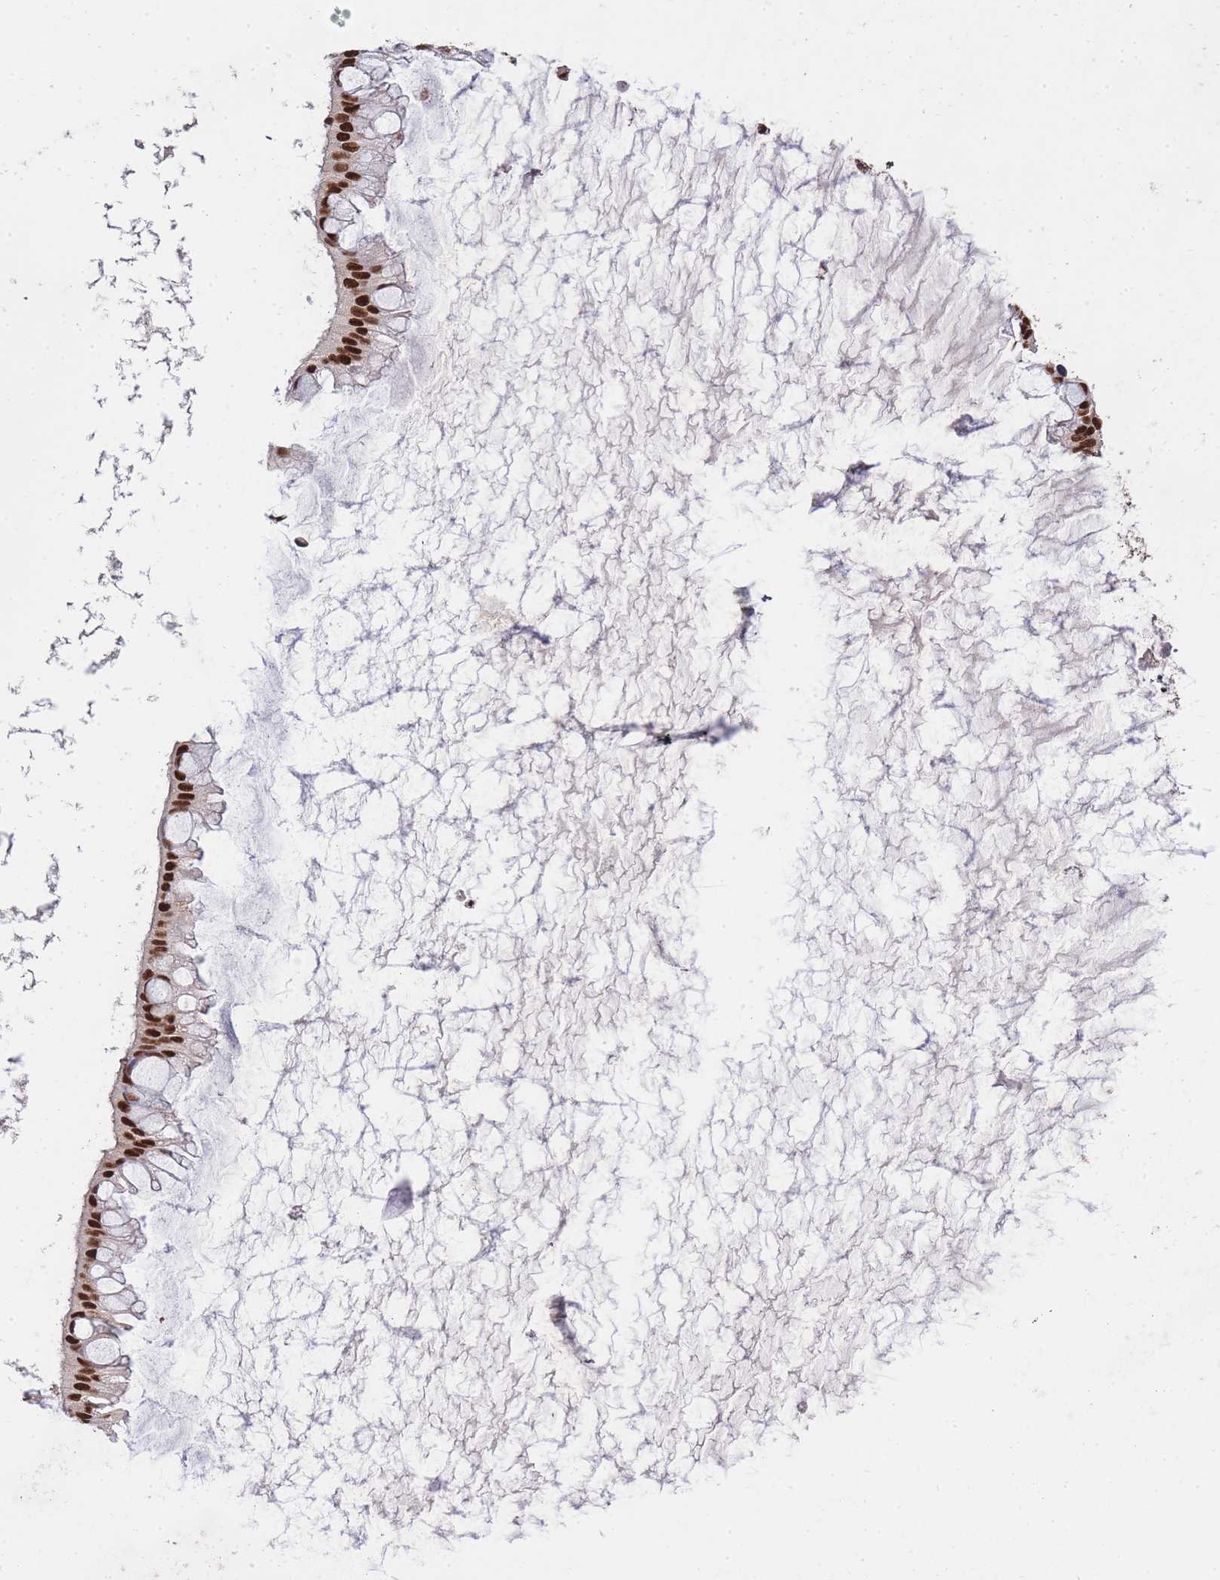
{"staining": {"intensity": "strong", "quantity": ">75%", "location": "nuclear"}, "tissue": "ovarian cancer", "cell_type": "Tumor cells", "image_type": "cancer", "snomed": [{"axis": "morphology", "description": "Cystadenocarcinoma, mucinous, NOS"}, {"axis": "topography", "description": "Ovary"}], "caption": "Immunohistochemical staining of ovarian mucinous cystadenocarcinoma exhibits high levels of strong nuclear protein positivity in approximately >75% of tumor cells.", "gene": "PRKDC", "patient": {"sex": "female", "age": 73}}